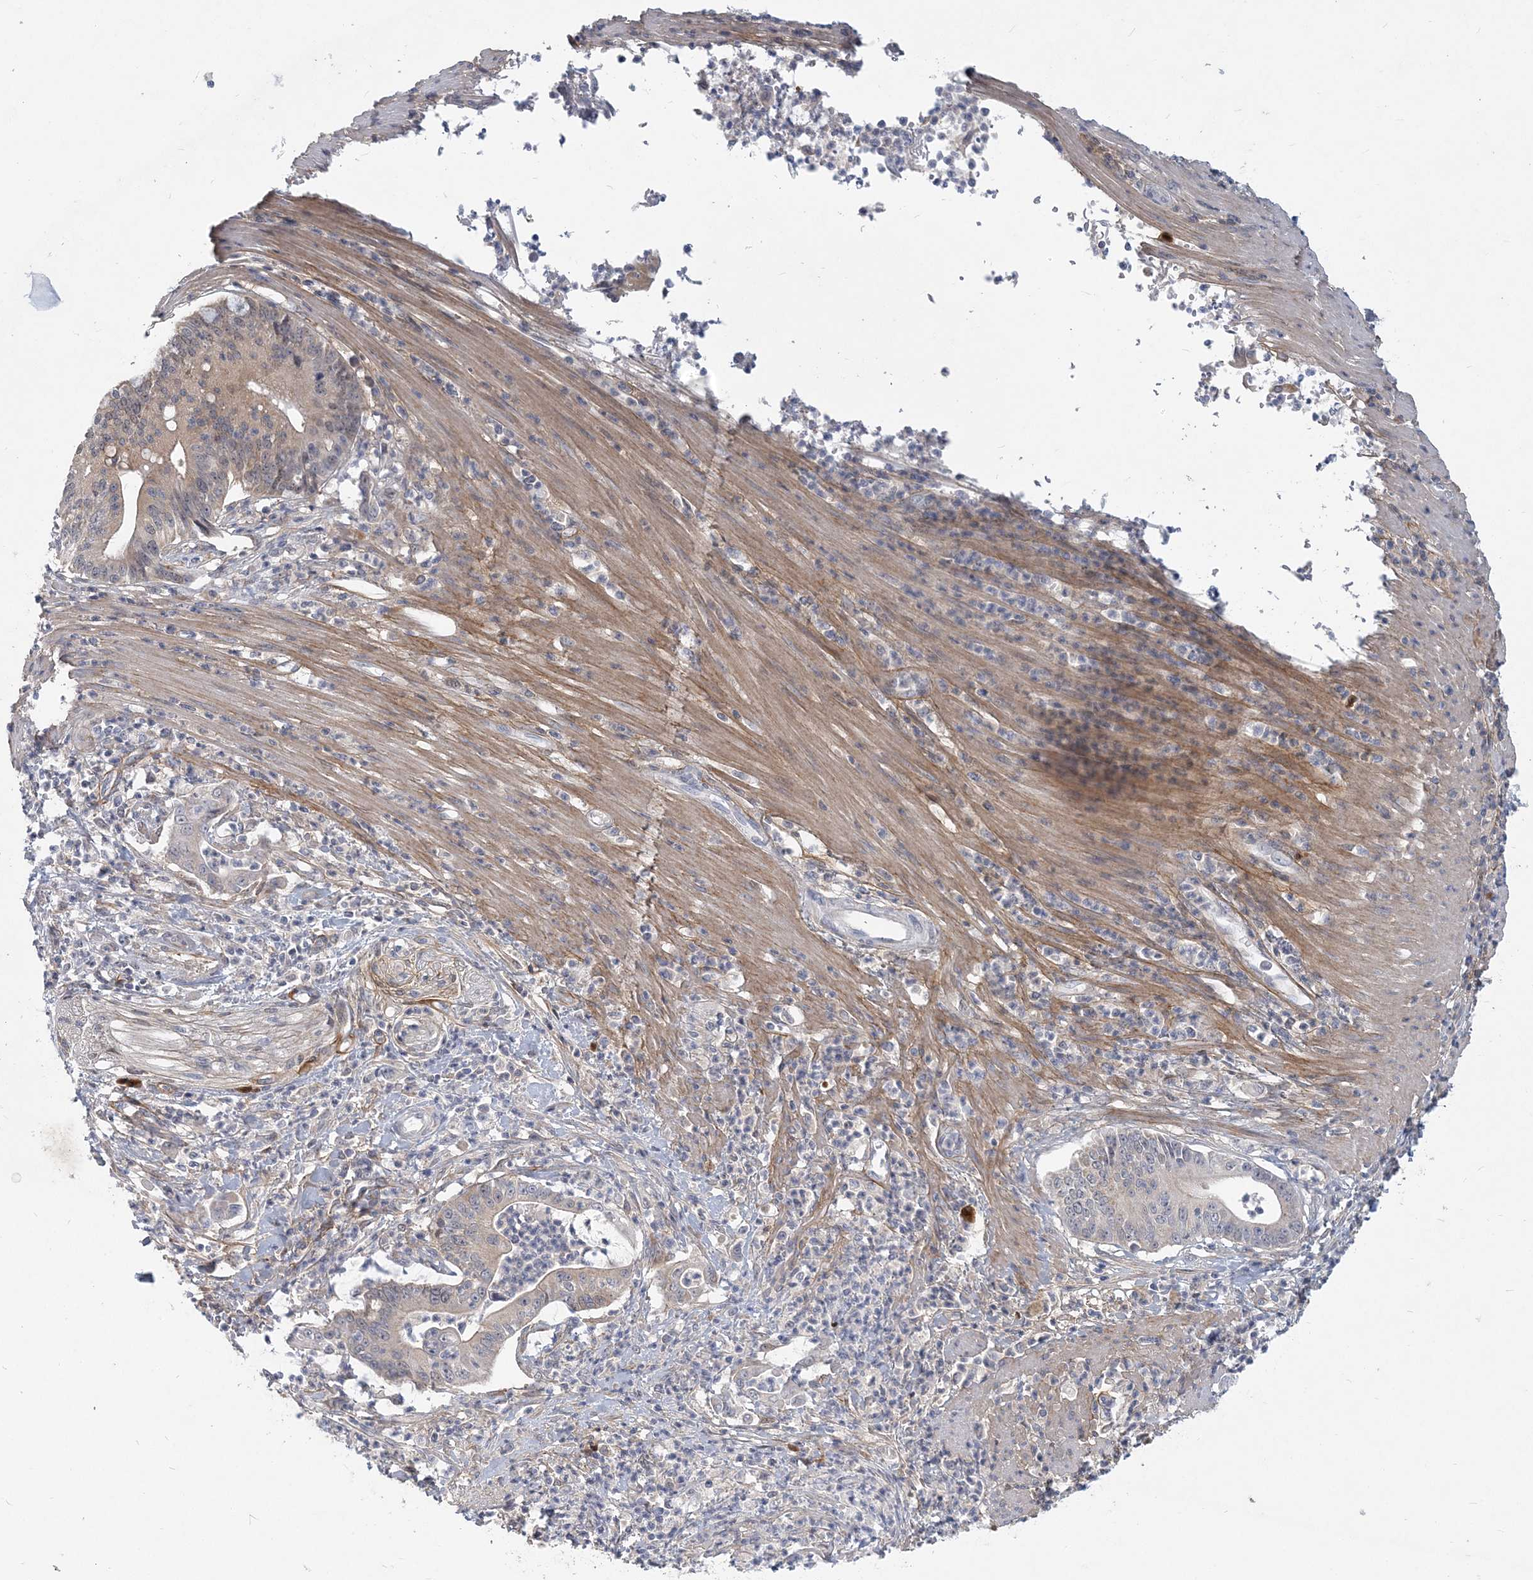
{"staining": {"intensity": "negative", "quantity": "none", "location": "none"}, "tissue": "pancreatic cancer", "cell_type": "Tumor cells", "image_type": "cancer", "snomed": [{"axis": "morphology", "description": "Adenocarcinoma, NOS"}, {"axis": "topography", "description": "Pancreas"}], "caption": "Human pancreatic cancer (adenocarcinoma) stained for a protein using immunohistochemistry exhibits no positivity in tumor cells.", "gene": "GMPPA", "patient": {"sex": "male", "age": 69}}